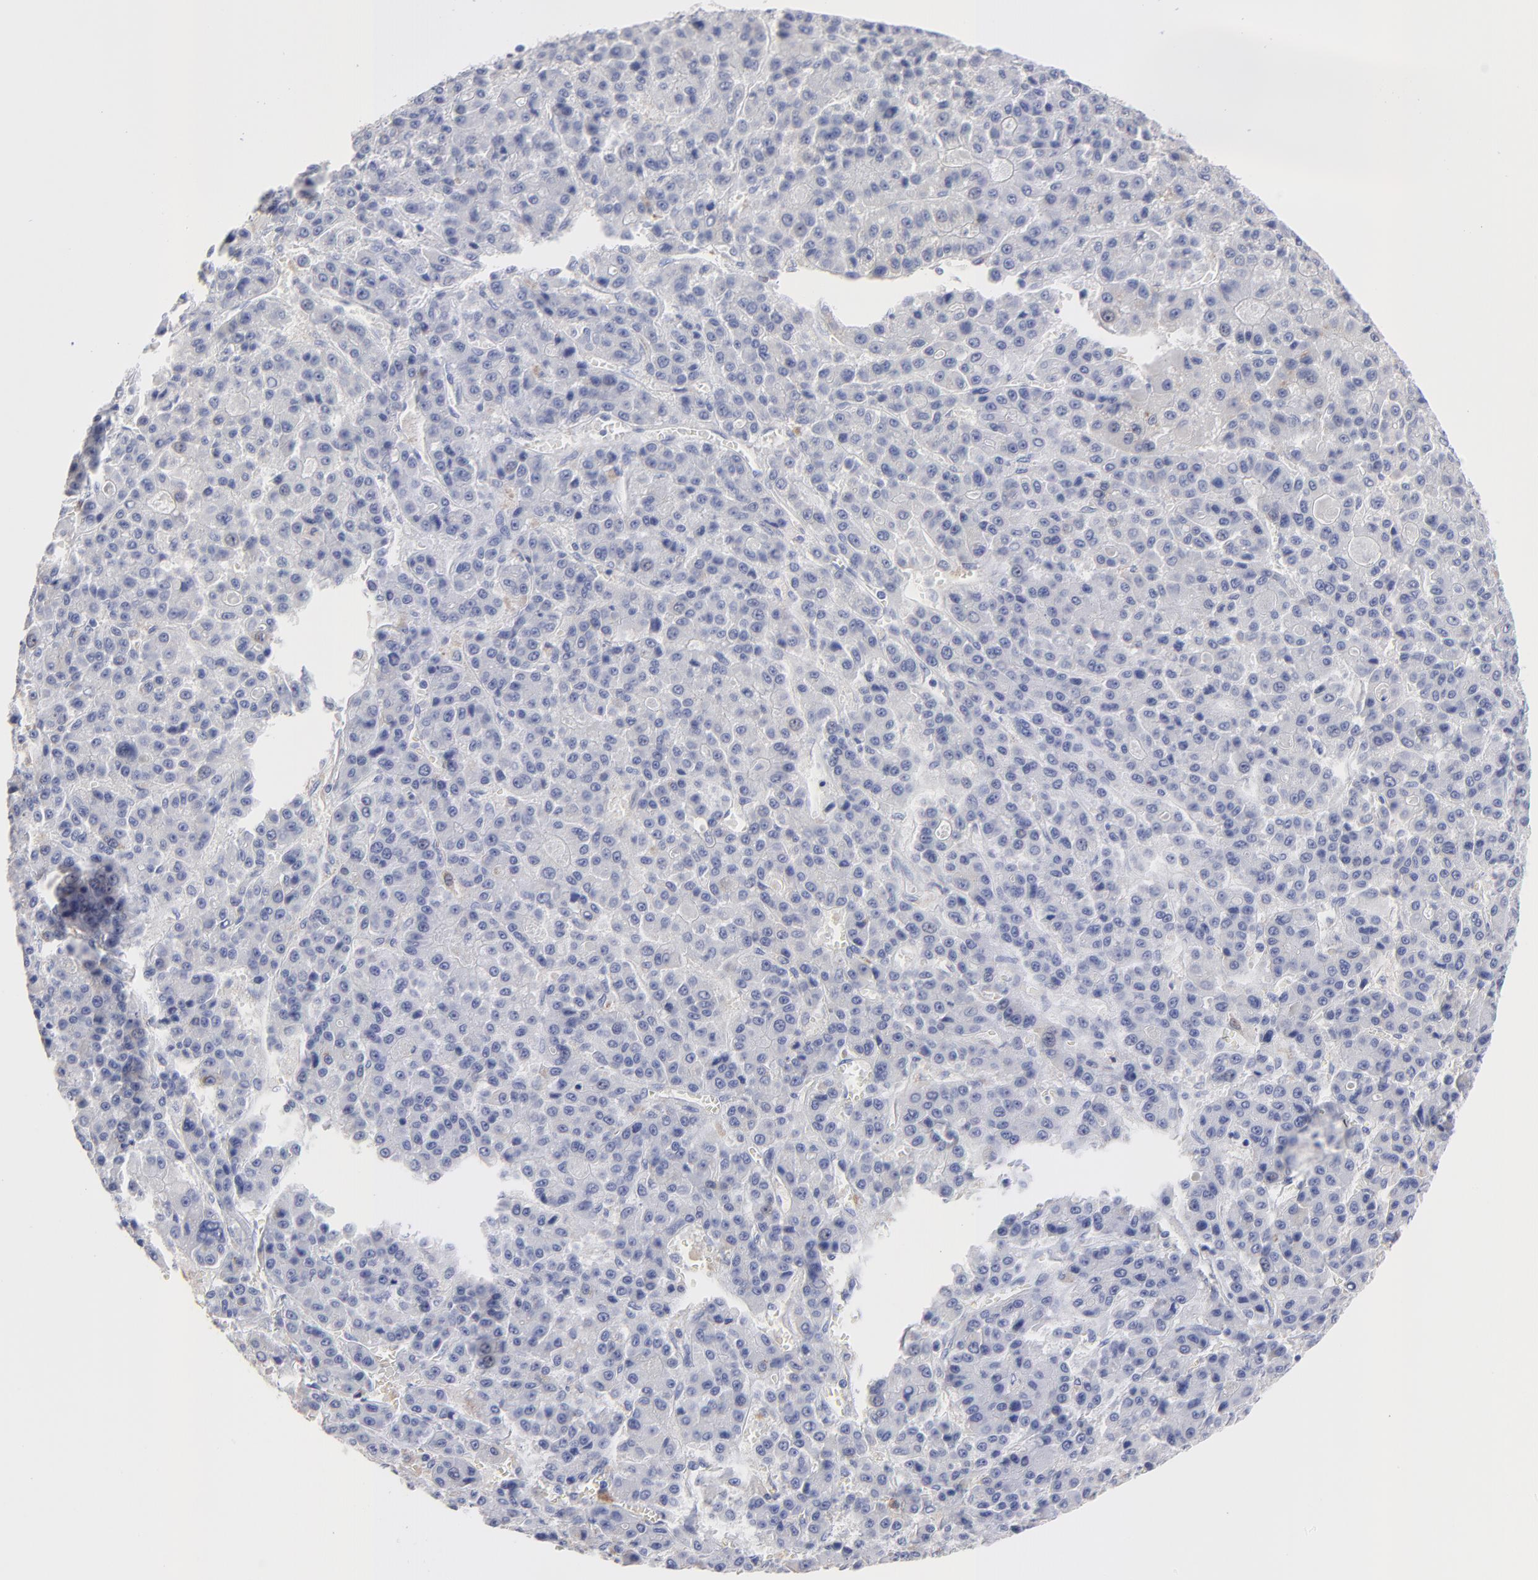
{"staining": {"intensity": "weak", "quantity": "<25%", "location": "cytoplasmic/membranous"}, "tissue": "liver cancer", "cell_type": "Tumor cells", "image_type": "cancer", "snomed": [{"axis": "morphology", "description": "Carcinoma, Hepatocellular, NOS"}, {"axis": "topography", "description": "Liver"}], "caption": "High magnification brightfield microscopy of liver cancer (hepatocellular carcinoma) stained with DAB (brown) and counterstained with hematoxylin (blue): tumor cells show no significant positivity.", "gene": "SMARCA1", "patient": {"sex": "male", "age": 70}}